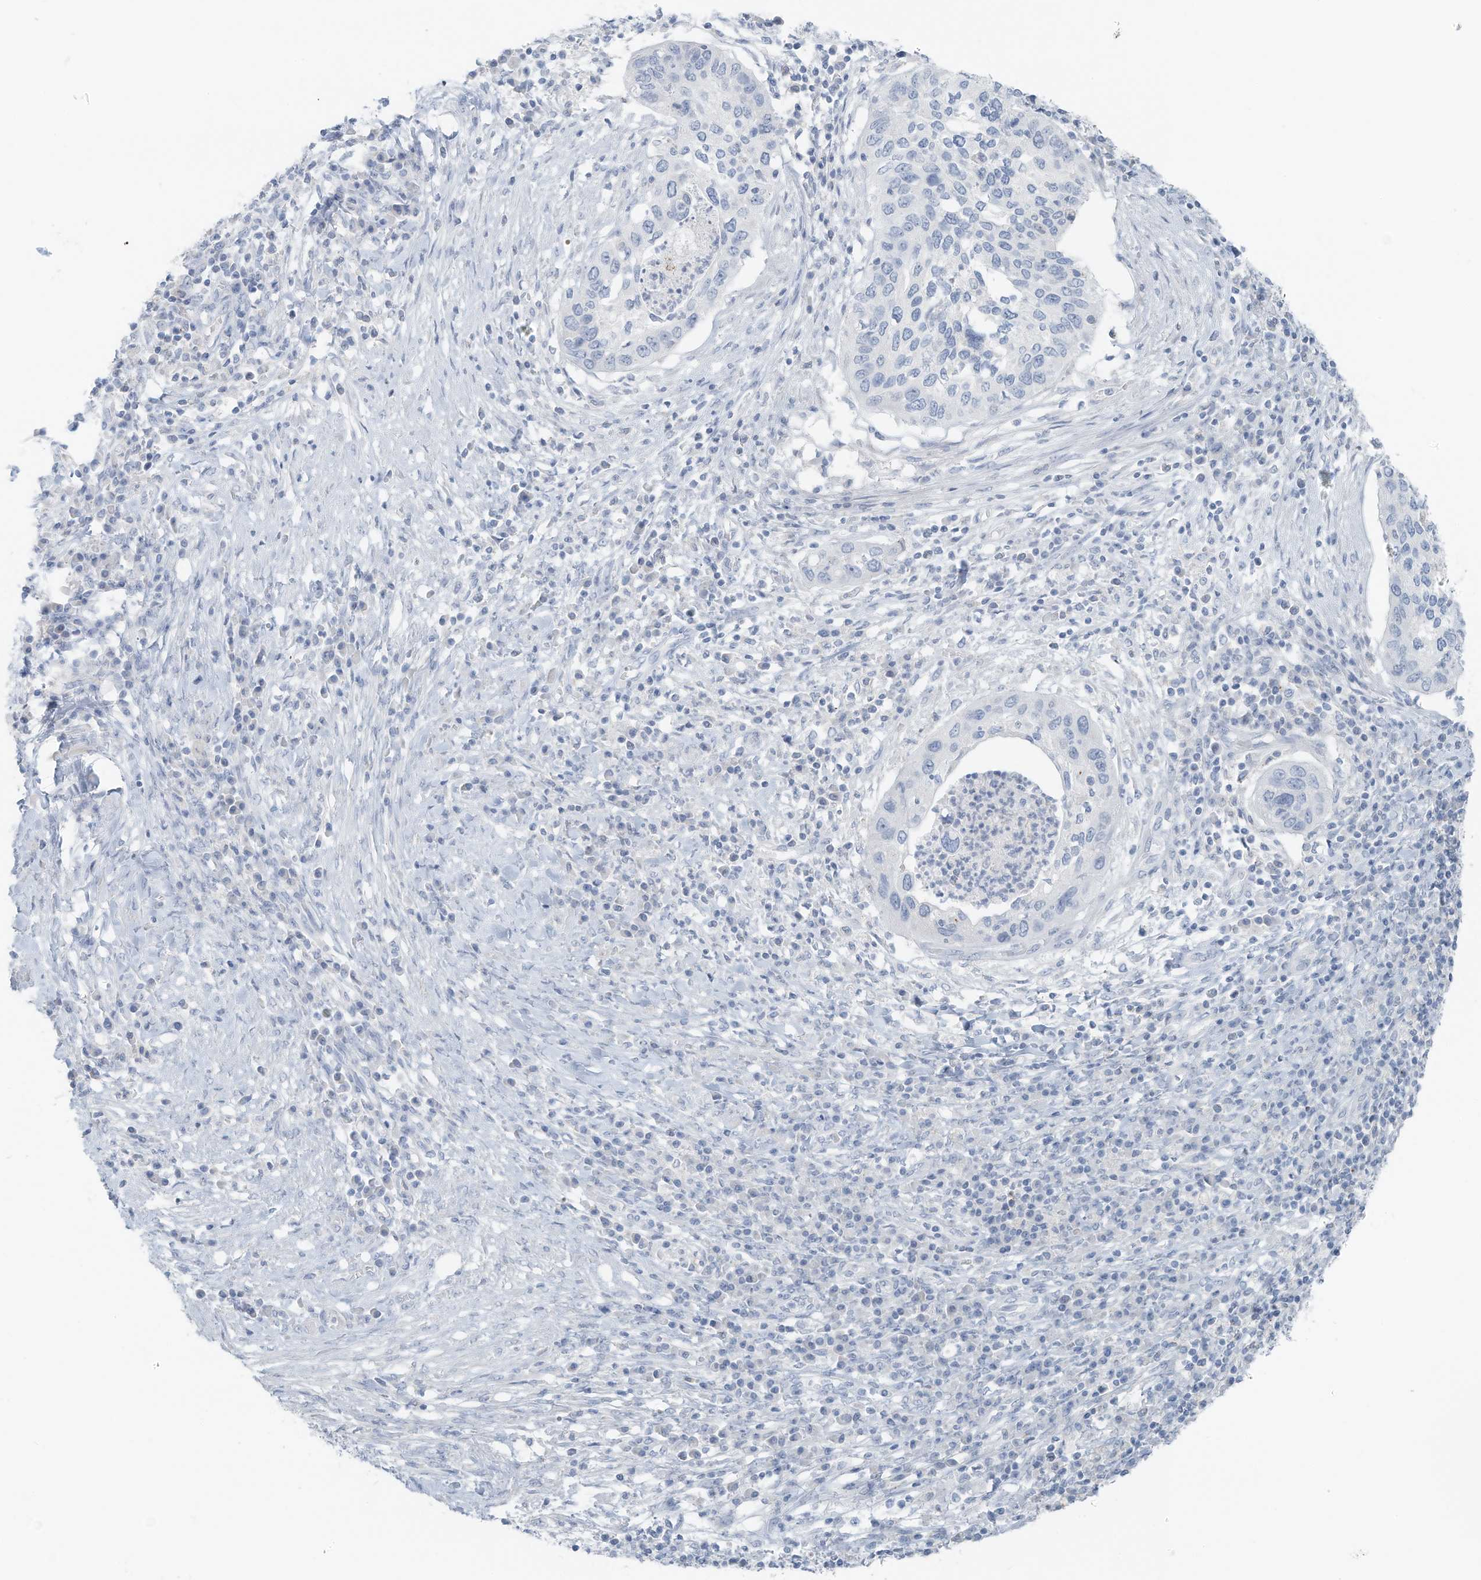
{"staining": {"intensity": "negative", "quantity": "none", "location": "none"}, "tissue": "cervical cancer", "cell_type": "Tumor cells", "image_type": "cancer", "snomed": [{"axis": "morphology", "description": "Squamous cell carcinoma, NOS"}, {"axis": "topography", "description": "Cervix"}], "caption": "There is no significant expression in tumor cells of cervical cancer.", "gene": "SLC25A43", "patient": {"sex": "female", "age": 38}}